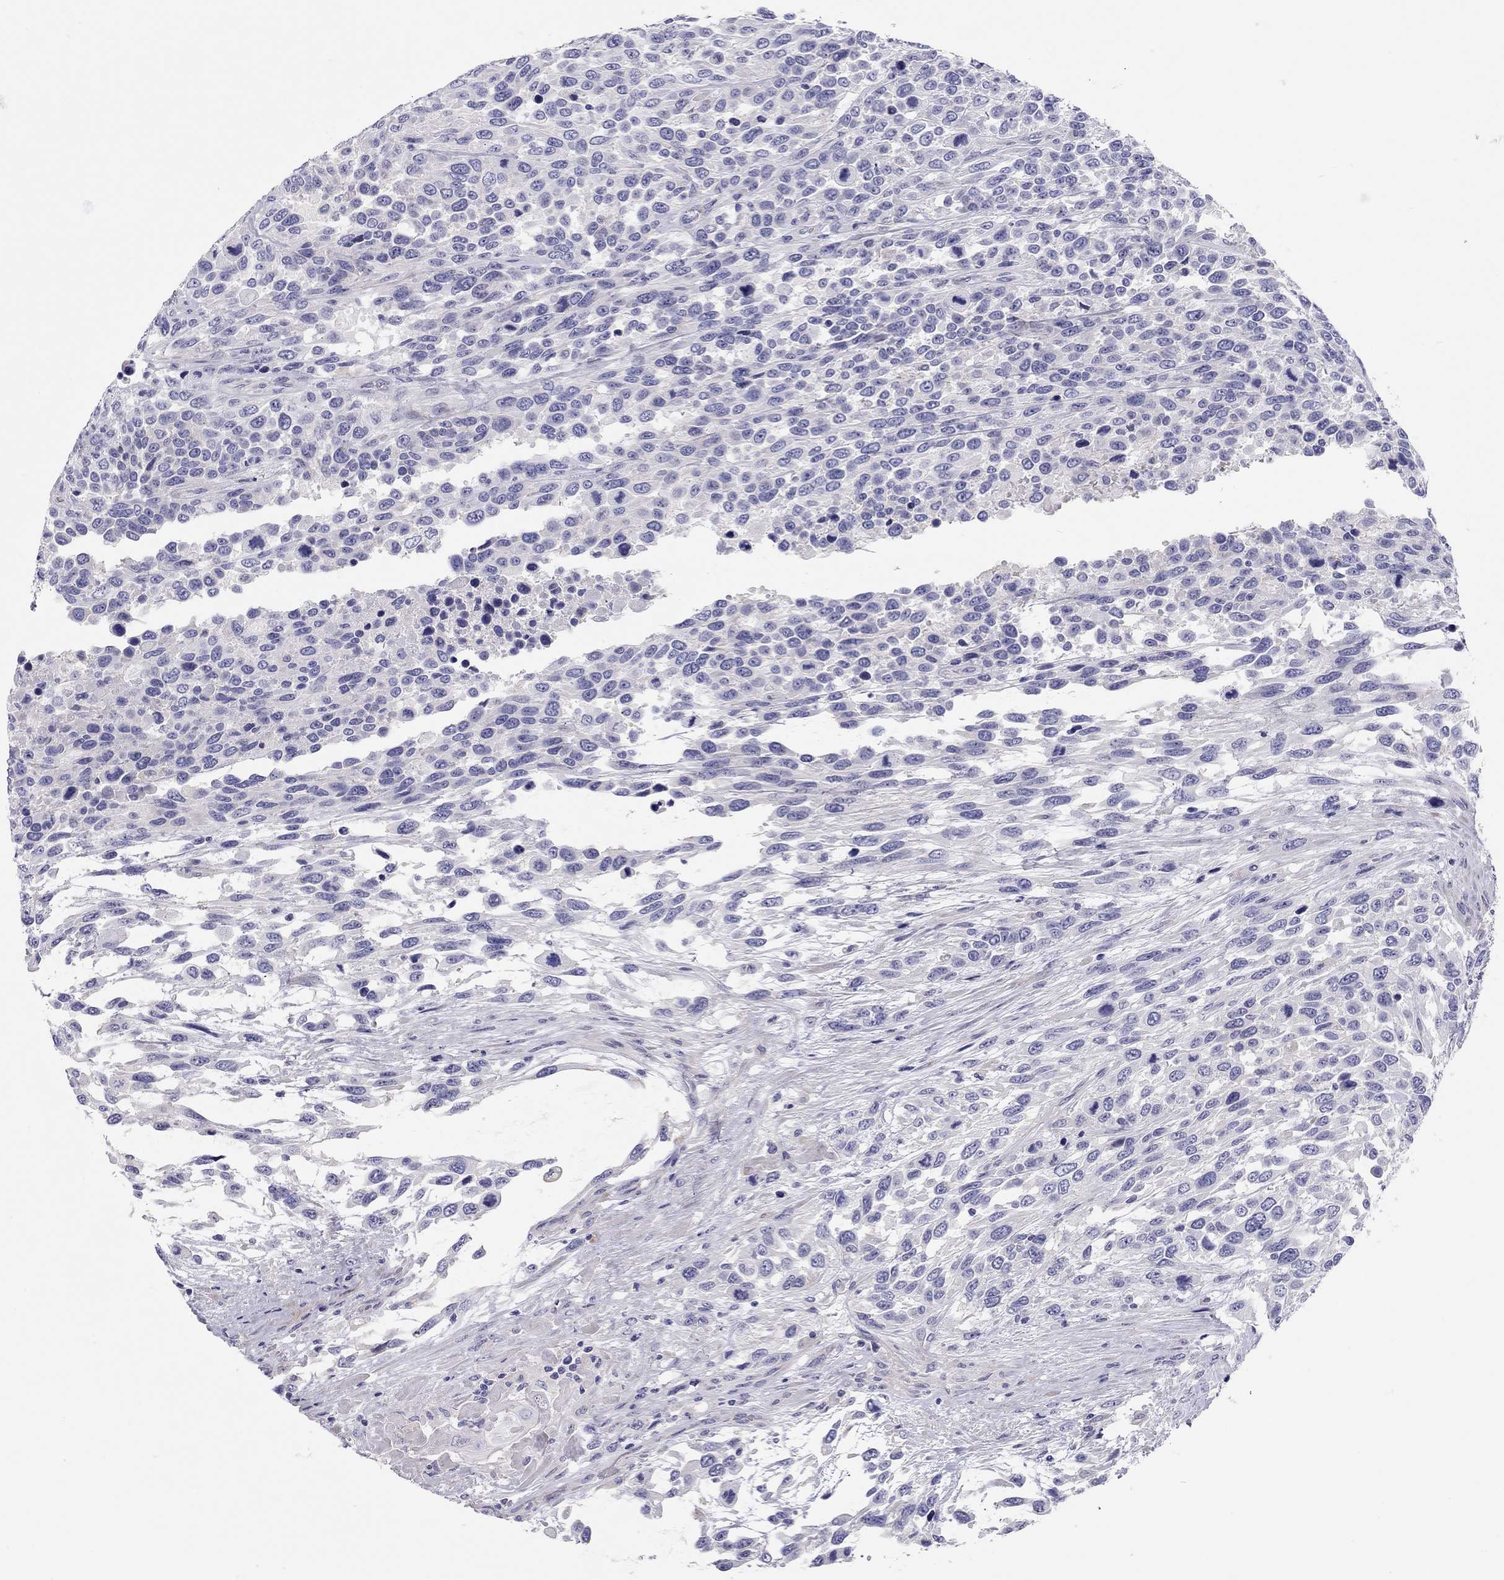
{"staining": {"intensity": "negative", "quantity": "none", "location": "none"}, "tissue": "urothelial cancer", "cell_type": "Tumor cells", "image_type": "cancer", "snomed": [{"axis": "morphology", "description": "Urothelial carcinoma, High grade"}, {"axis": "topography", "description": "Urinary bladder"}], "caption": "Urothelial carcinoma (high-grade) was stained to show a protein in brown. There is no significant staining in tumor cells. Brightfield microscopy of IHC stained with DAB (brown) and hematoxylin (blue), captured at high magnification.", "gene": "SCARB1", "patient": {"sex": "female", "age": 70}}